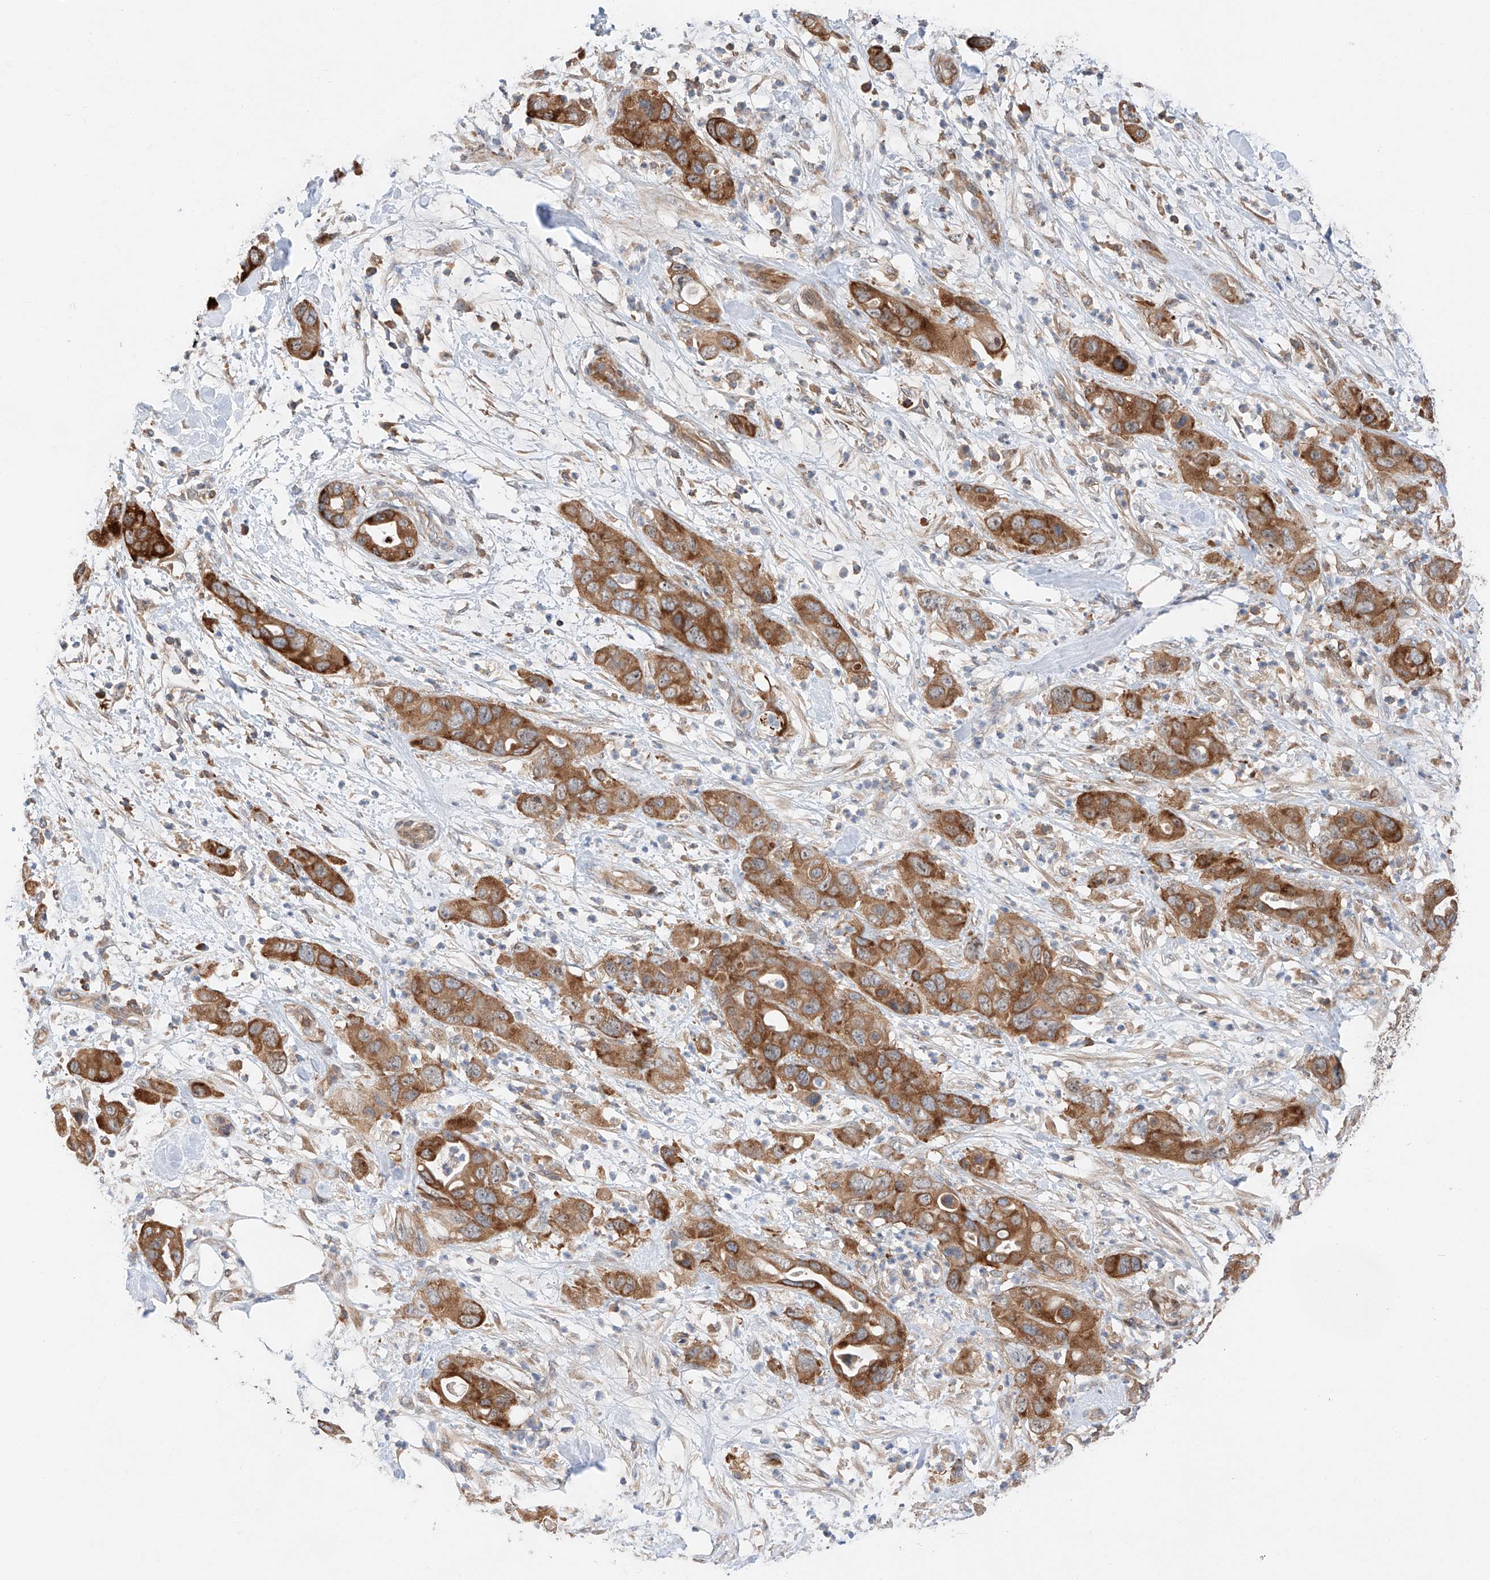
{"staining": {"intensity": "strong", "quantity": ">75%", "location": "cytoplasmic/membranous"}, "tissue": "pancreatic cancer", "cell_type": "Tumor cells", "image_type": "cancer", "snomed": [{"axis": "morphology", "description": "Adenocarcinoma, NOS"}, {"axis": "topography", "description": "Pancreas"}], "caption": "A photomicrograph of human pancreatic adenocarcinoma stained for a protein shows strong cytoplasmic/membranous brown staining in tumor cells.", "gene": "RUSC1", "patient": {"sex": "female", "age": 71}}